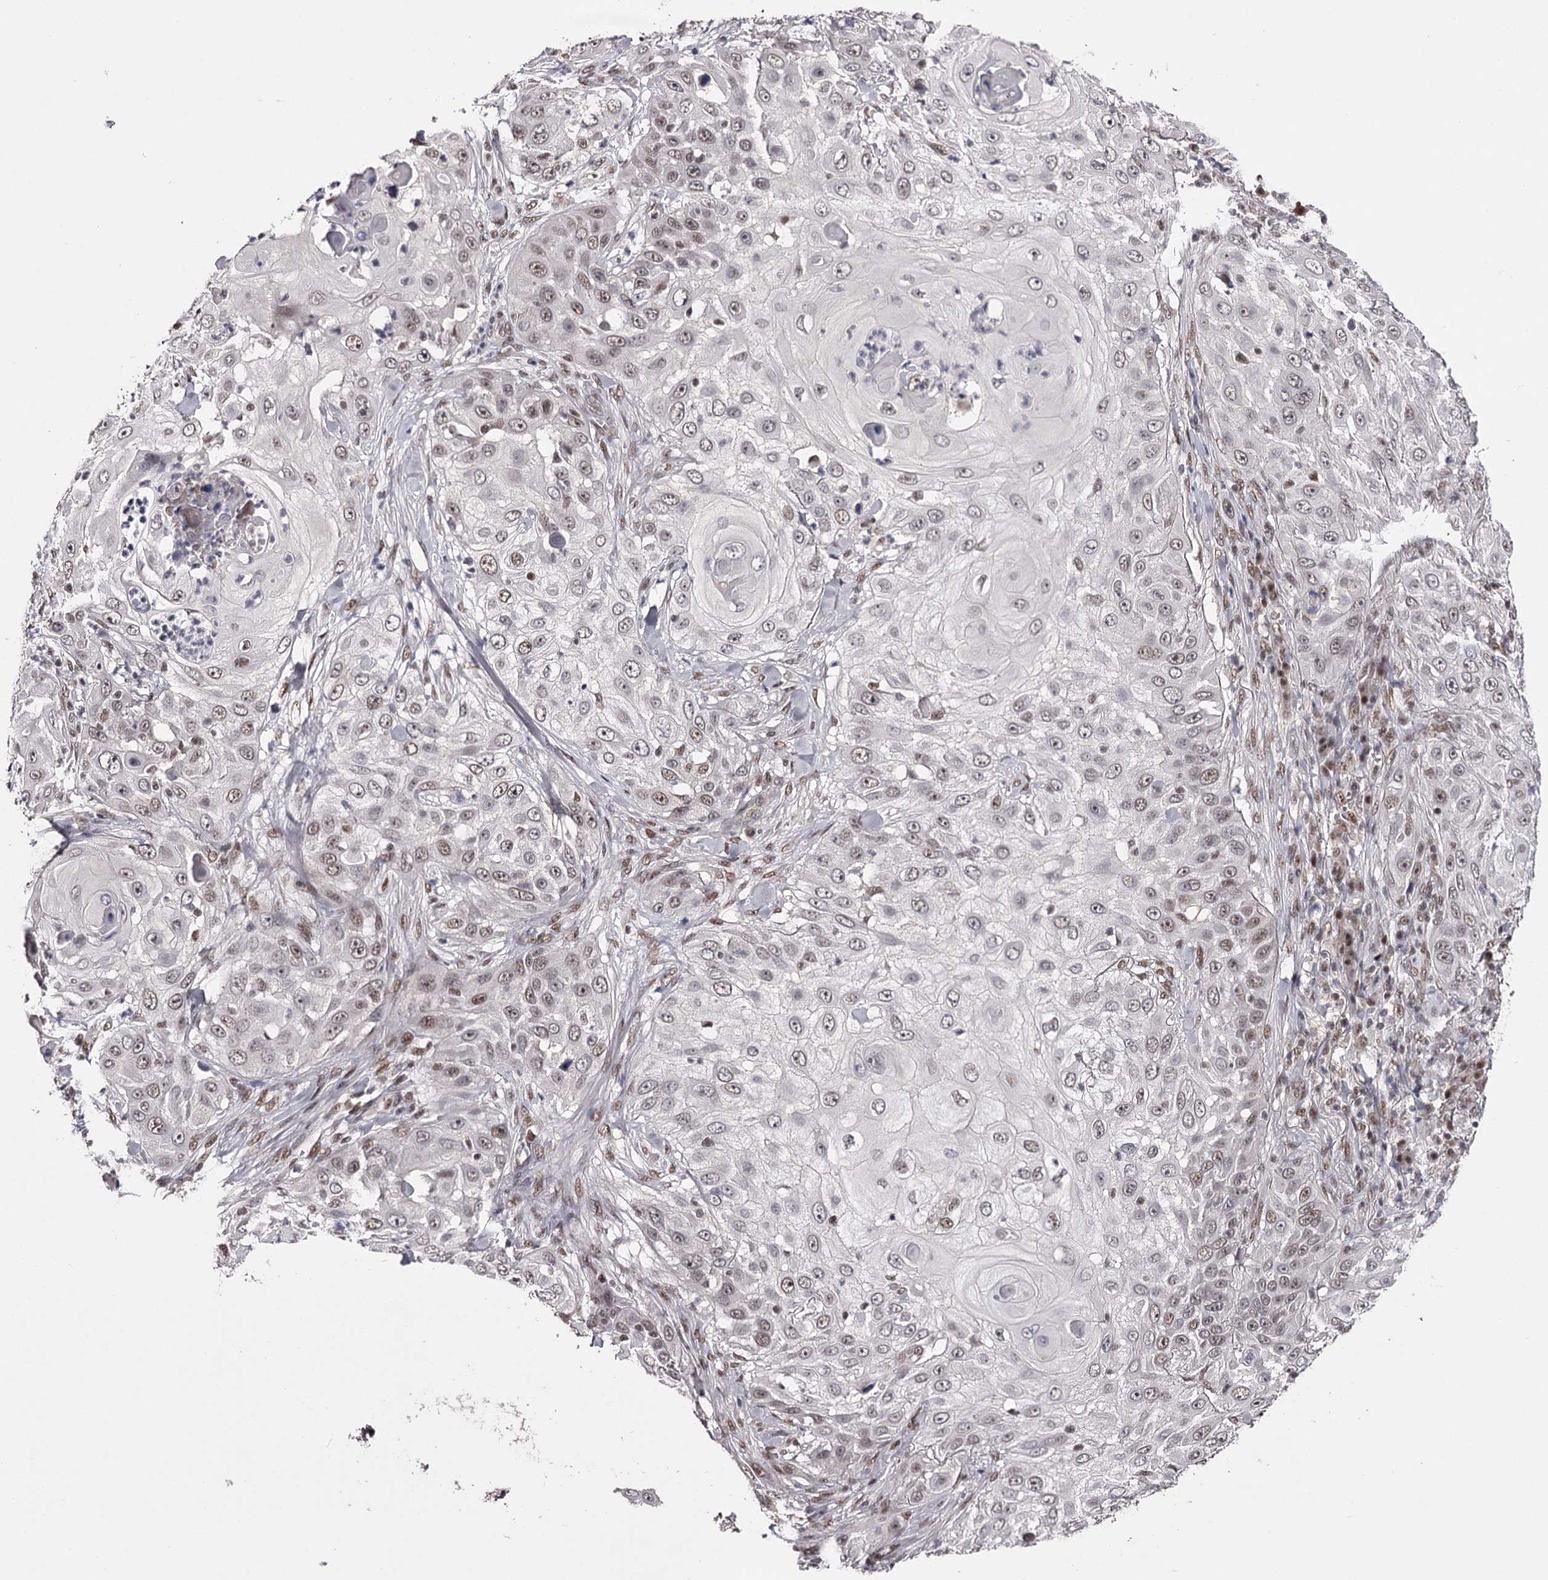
{"staining": {"intensity": "weak", "quantity": "25%-75%", "location": "nuclear"}, "tissue": "skin cancer", "cell_type": "Tumor cells", "image_type": "cancer", "snomed": [{"axis": "morphology", "description": "Squamous cell carcinoma, NOS"}, {"axis": "topography", "description": "Skin"}], "caption": "Protein expression analysis of skin cancer (squamous cell carcinoma) demonstrates weak nuclear positivity in approximately 25%-75% of tumor cells. The protein is stained brown, and the nuclei are stained in blue (DAB IHC with brightfield microscopy, high magnification).", "gene": "TTC33", "patient": {"sex": "female", "age": 44}}